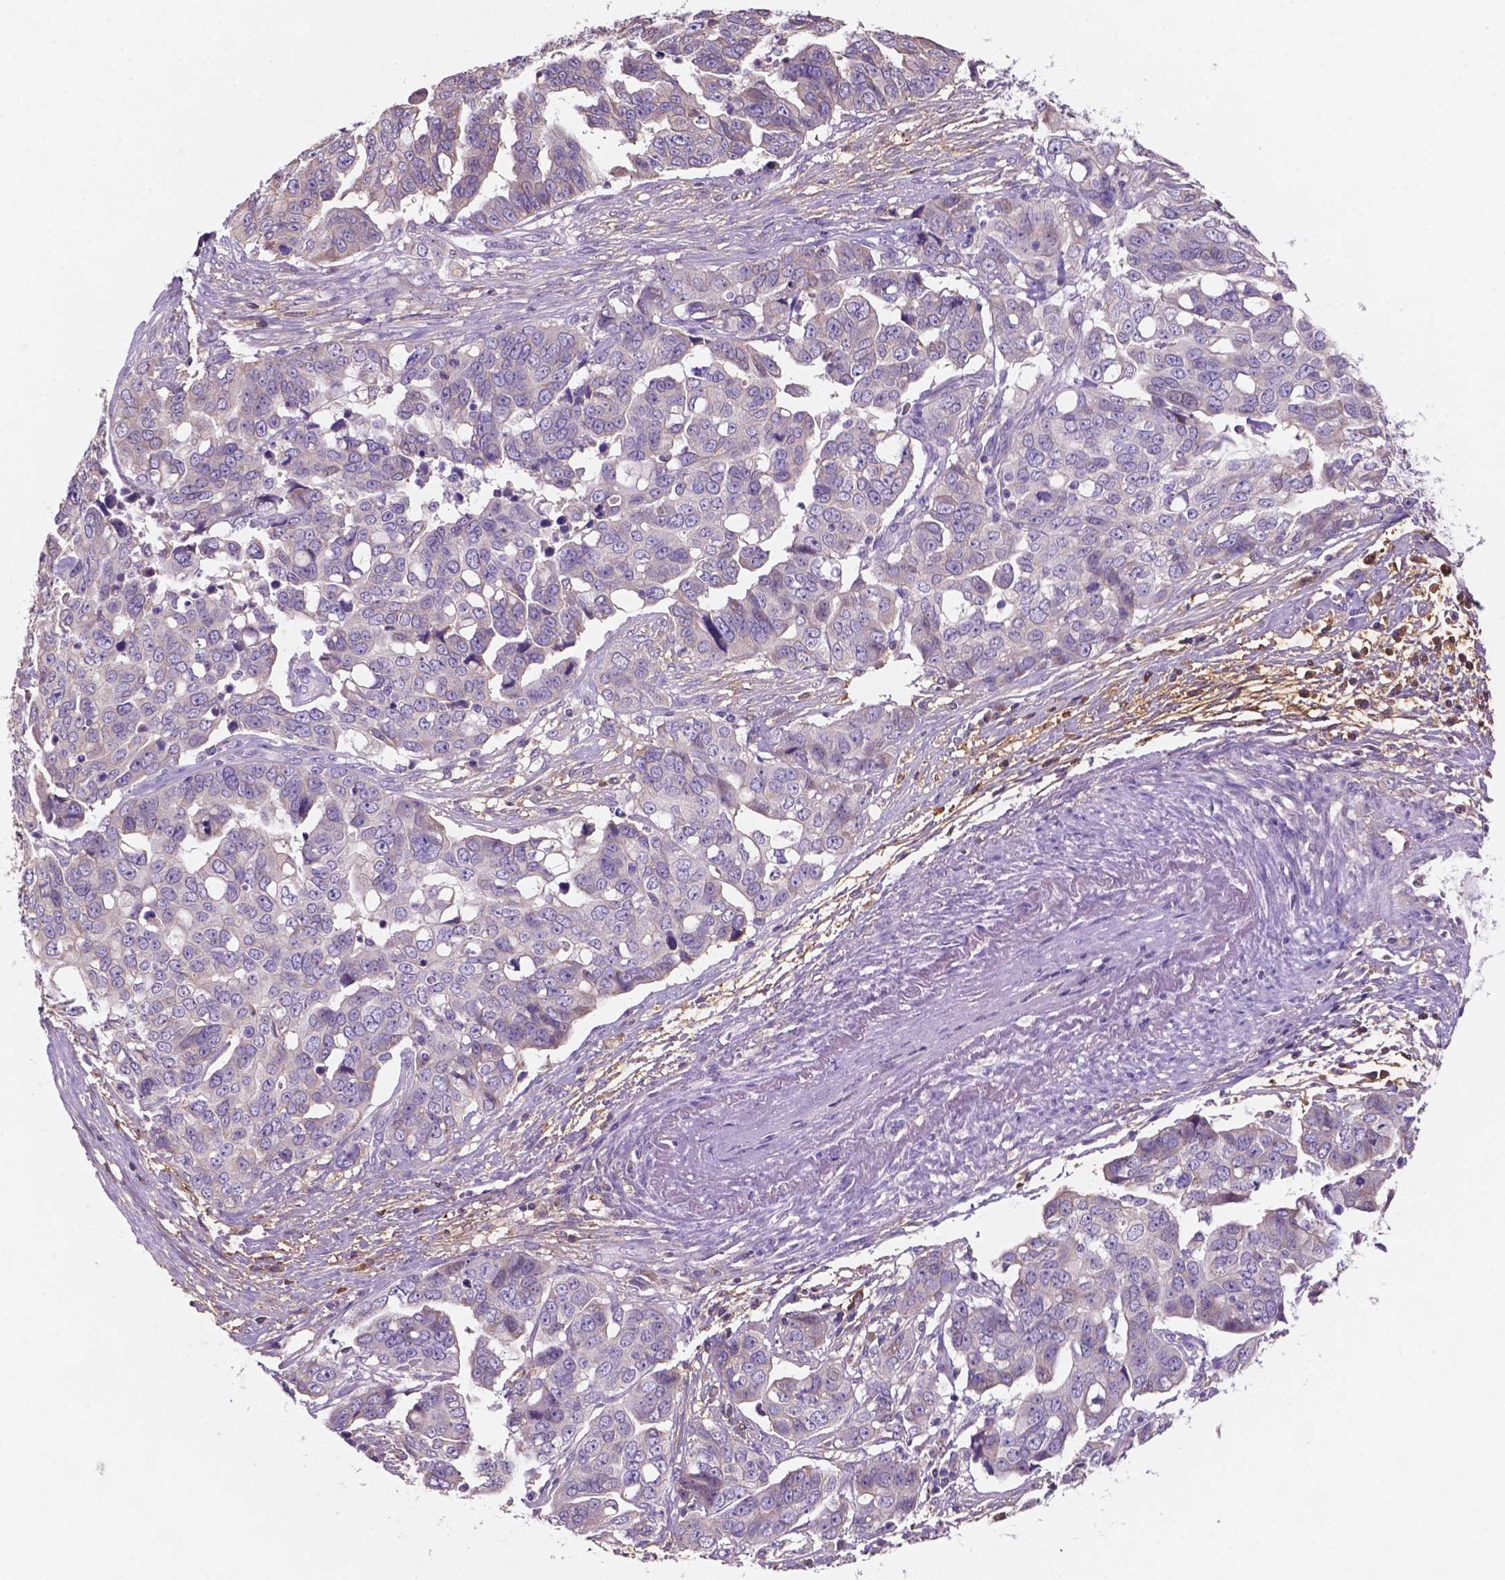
{"staining": {"intensity": "negative", "quantity": "none", "location": "none"}, "tissue": "ovarian cancer", "cell_type": "Tumor cells", "image_type": "cancer", "snomed": [{"axis": "morphology", "description": "Carcinoma, endometroid"}, {"axis": "topography", "description": "Ovary"}], "caption": "The immunohistochemistry image has no significant expression in tumor cells of ovarian endometroid carcinoma tissue.", "gene": "MKRN2OS", "patient": {"sex": "female", "age": 78}}